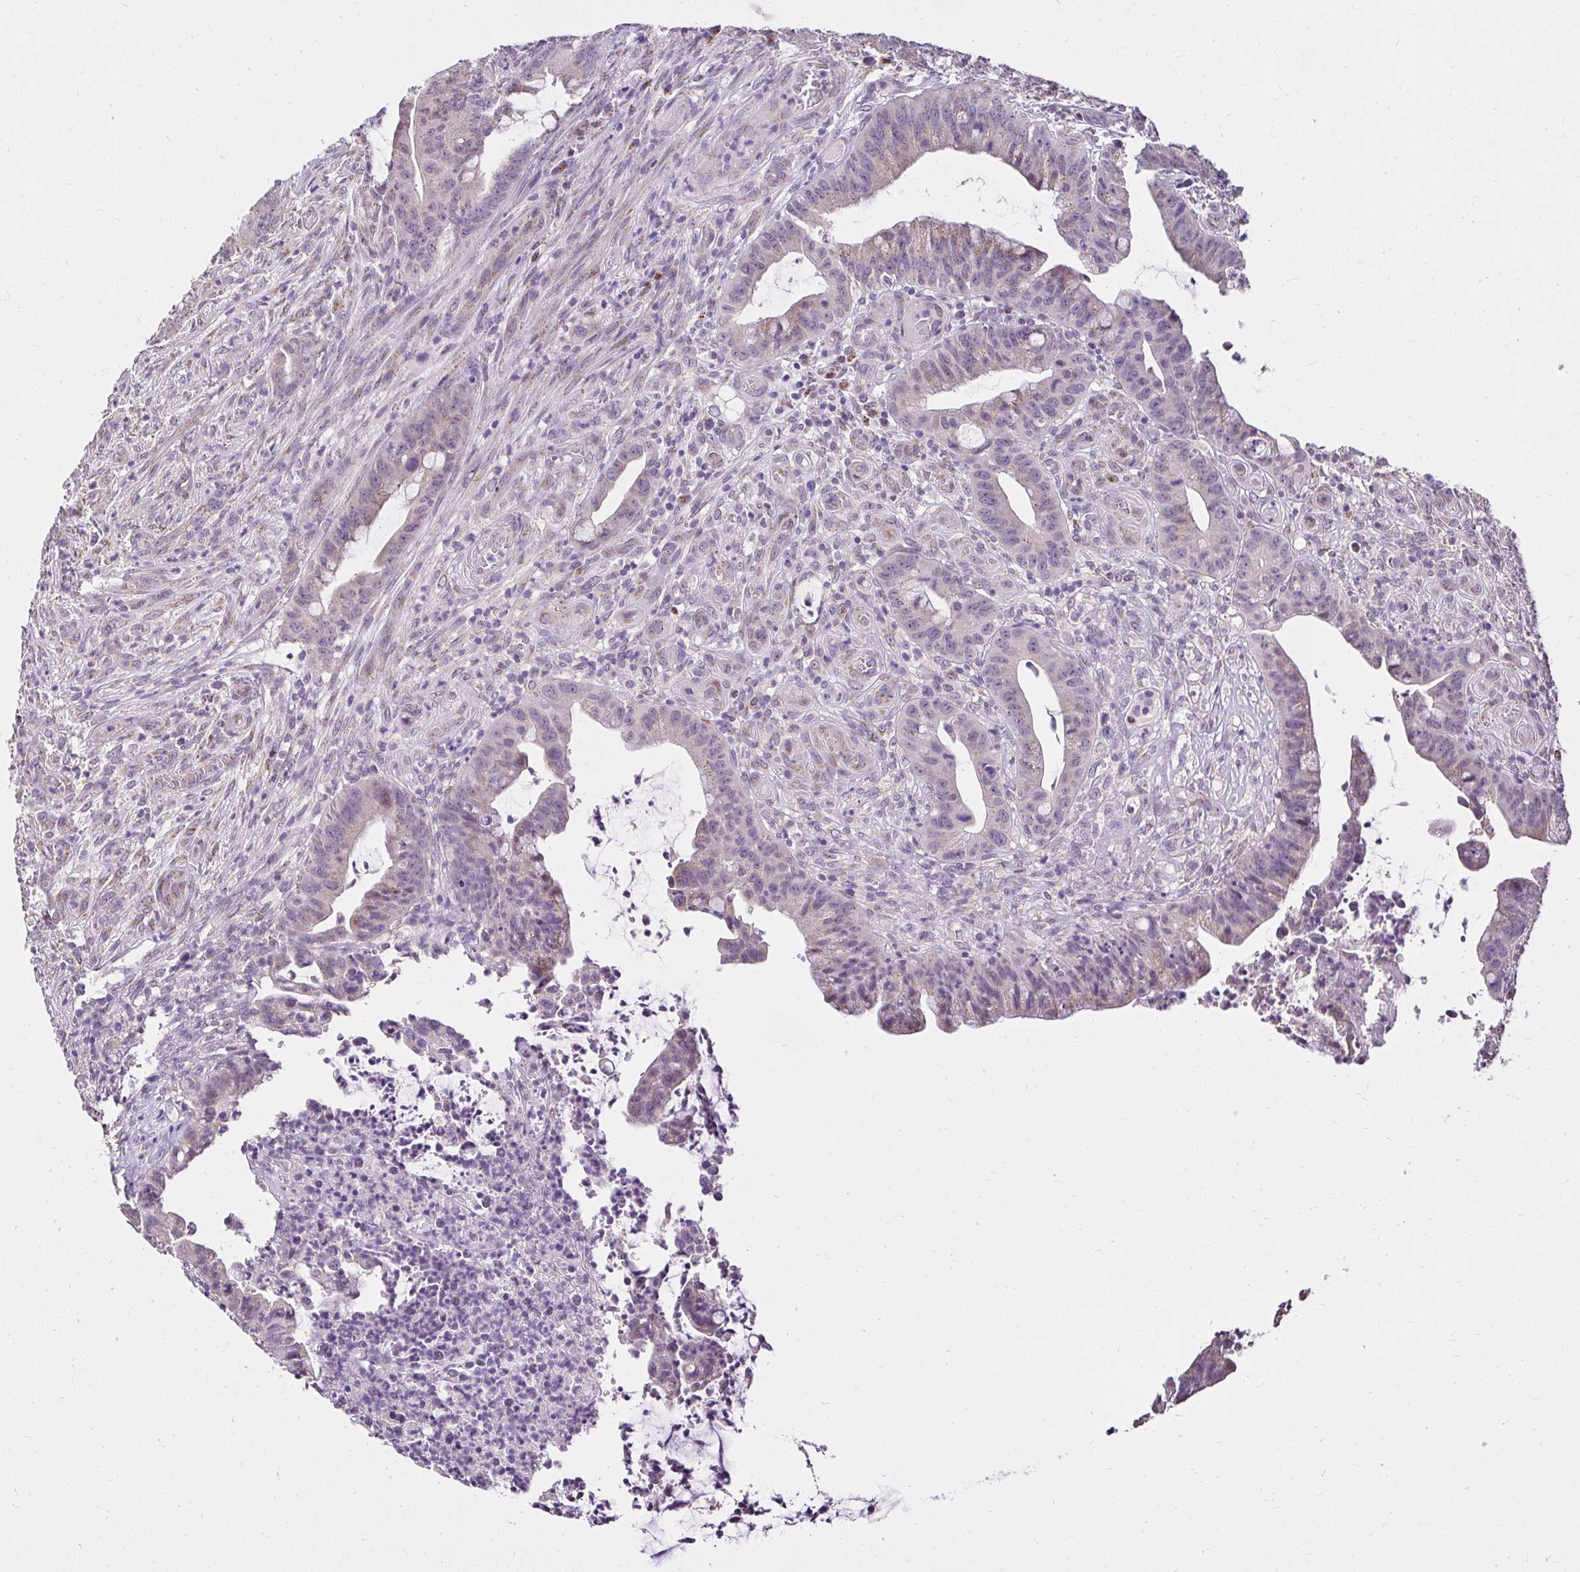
{"staining": {"intensity": "weak", "quantity": "25%-75%", "location": "cytoplasmic/membranous"}, "tissue": "colorectal cancer", "cell_type": "Tumor cells", "image_type": "cancer", "snomed": [{"axis": "morphology", "description": "Adenocarcinoma, NOS"}, {"axis": "topography", "description": "Colon"}], "caption": "Human colorectal cancer (adenocarcinoma) stained for a protein (brown) shows weak cytoplasmic/membranous positive positivity in approximately 25%-75% of tumor cells.", "gene": "KIAA1210", "patient": {"sex": "male", "age": 62}}